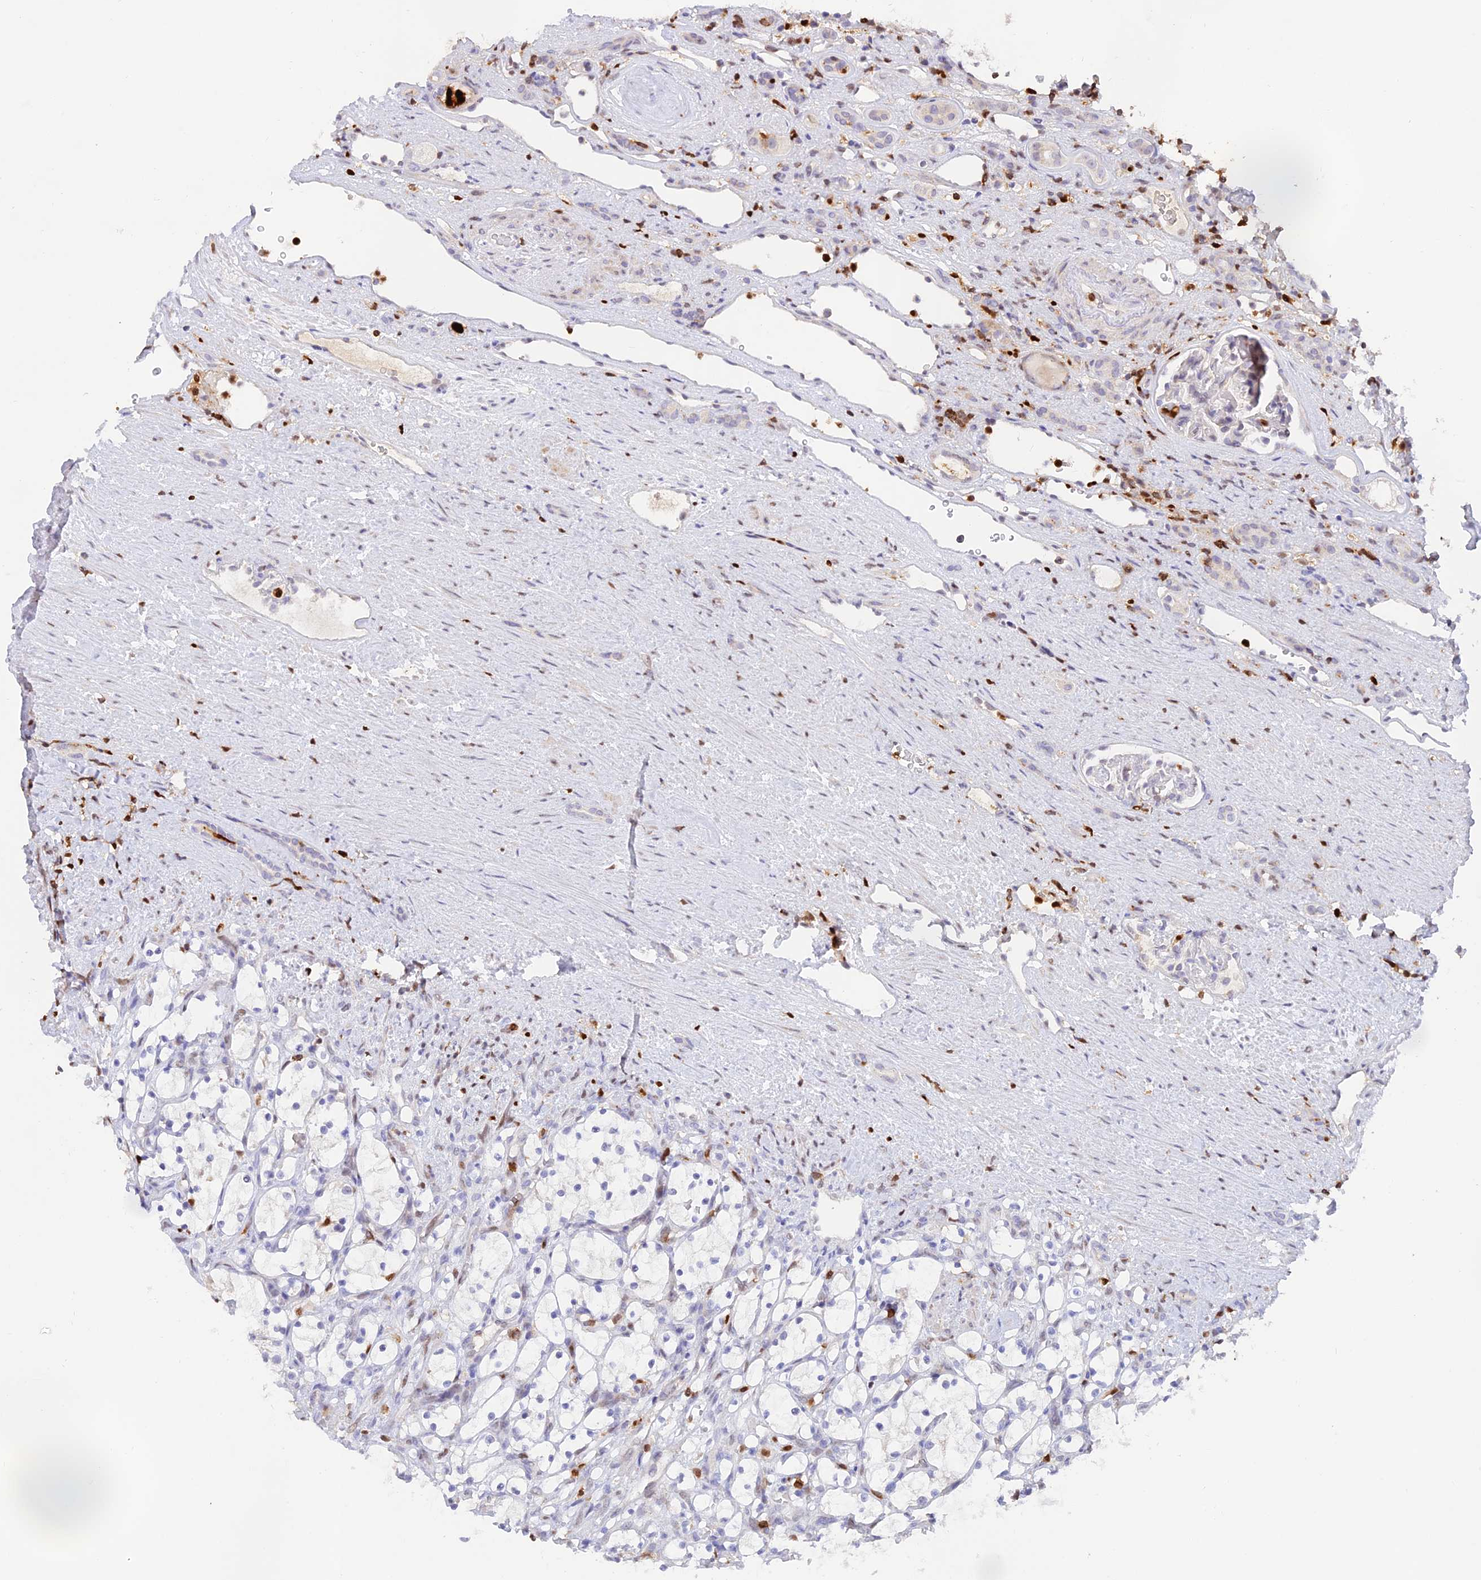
{"staining": {"intensity": "negative", "quantity": "none", "location": "none"}, "tissue": "renal cancer", "cell_type": "Tumor cells", "image_type": "cancer", "snomed": [{"axis": "morphology", "description": "Adenocarcinoma, NOS"}, {"axis": "topography", "description": "Kidney"}], "caption": "This photomicrograph is of renal cancer stained with immunohistochemistry (IHC) to label a protein in brown with the nuclei are counter-stained blue. There is no staining in tumor cells. (IHC, brightfield microscopy, high magnification).", "gene": "DENND1C", "patient": {"sex": "female", "age": 69}}